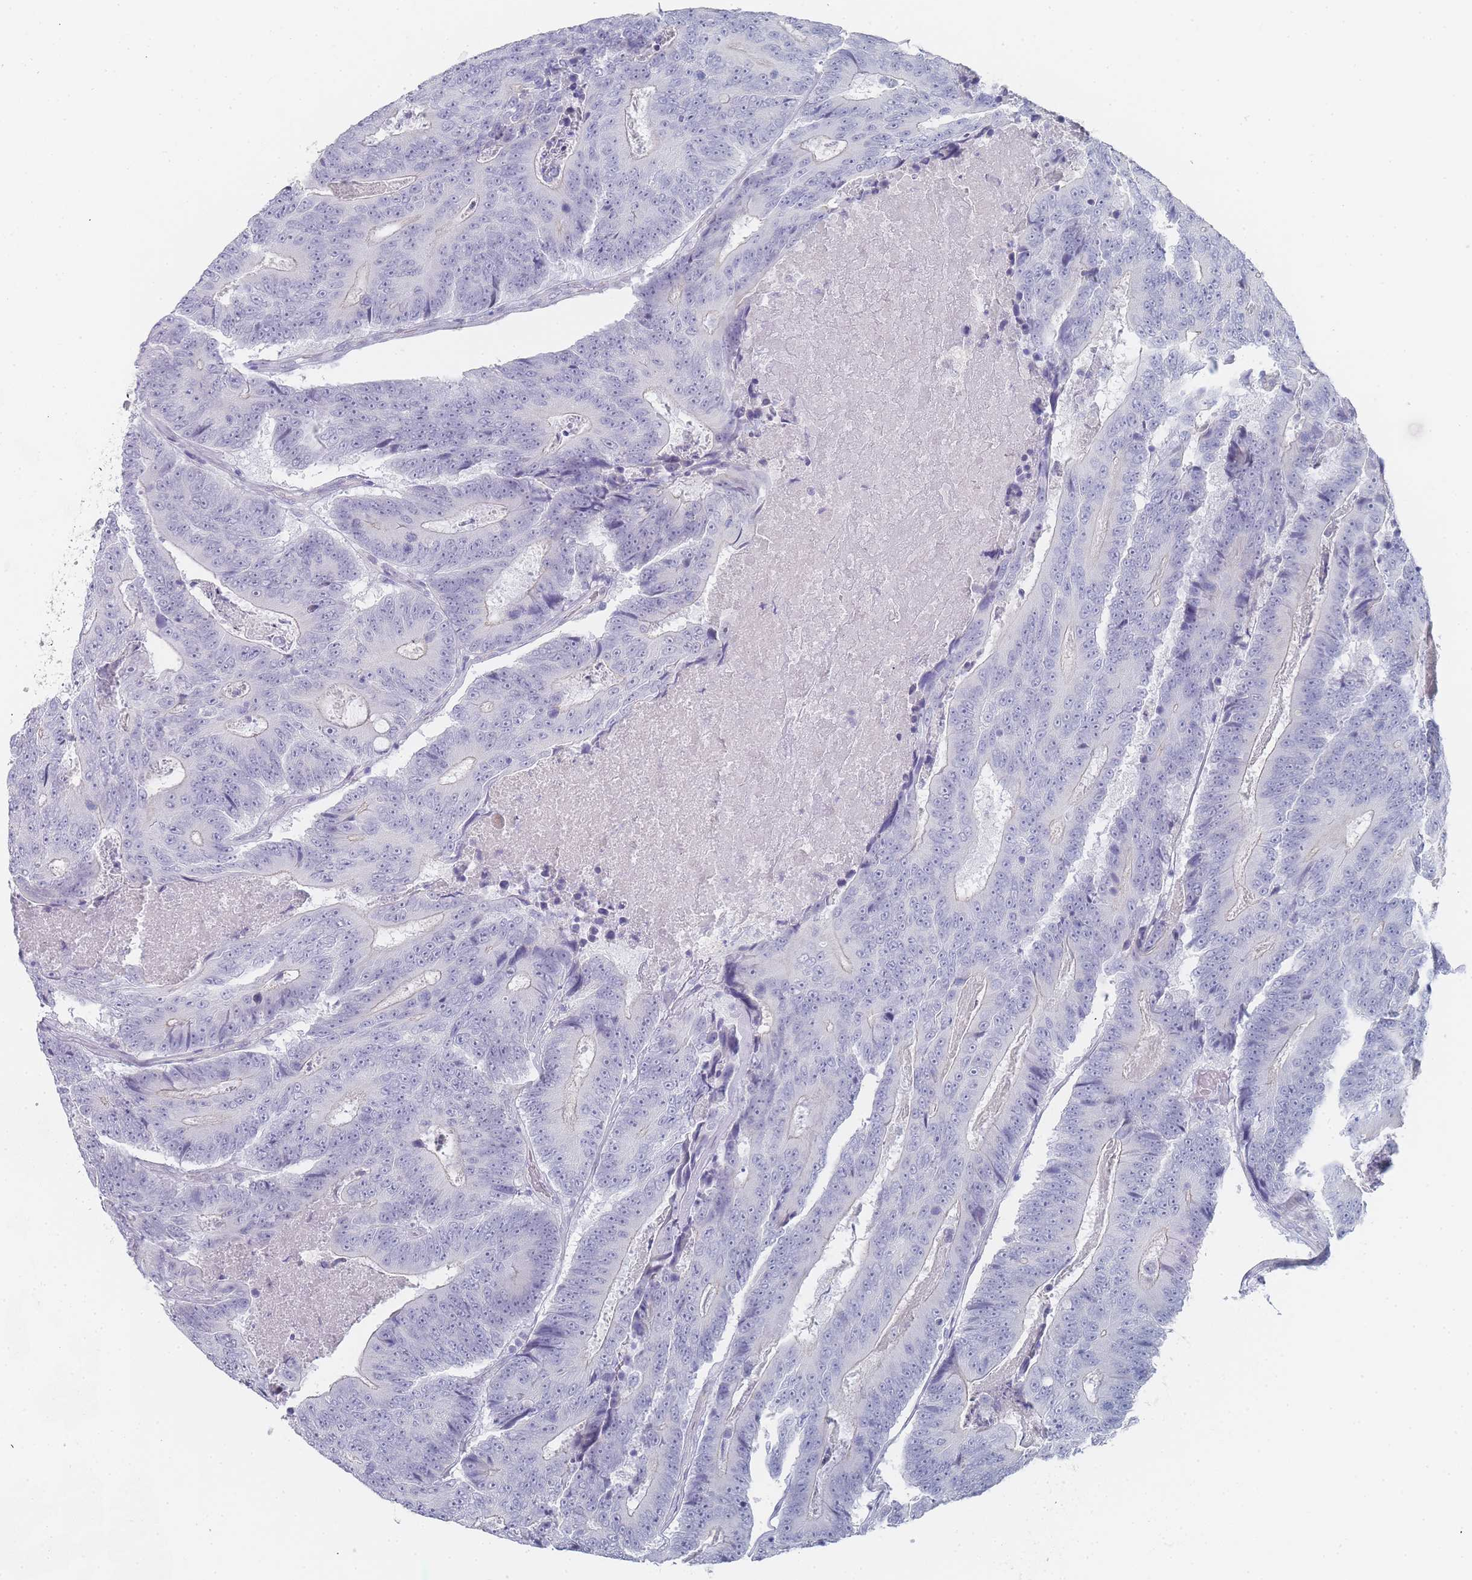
{"staining": {"intensity": "negative", "quantity": "none", "location": "none"}, "tissue": "colorectal cancer", "cell_type": "Tumor cells", "image_type": "cancer", "snomed": [{"axis": "morphology", "description": "Adenocarcinoma, NOS"}, {"axis": "topography", "description": "Colon"}], "caption": "This is a image of immunohistochemistry staining of colorectal cancer (adenocarcinoma), which shows no expression in tumor cells.", "gene": "IMPG1", "patient": {"sex": "male", "age": 83}}